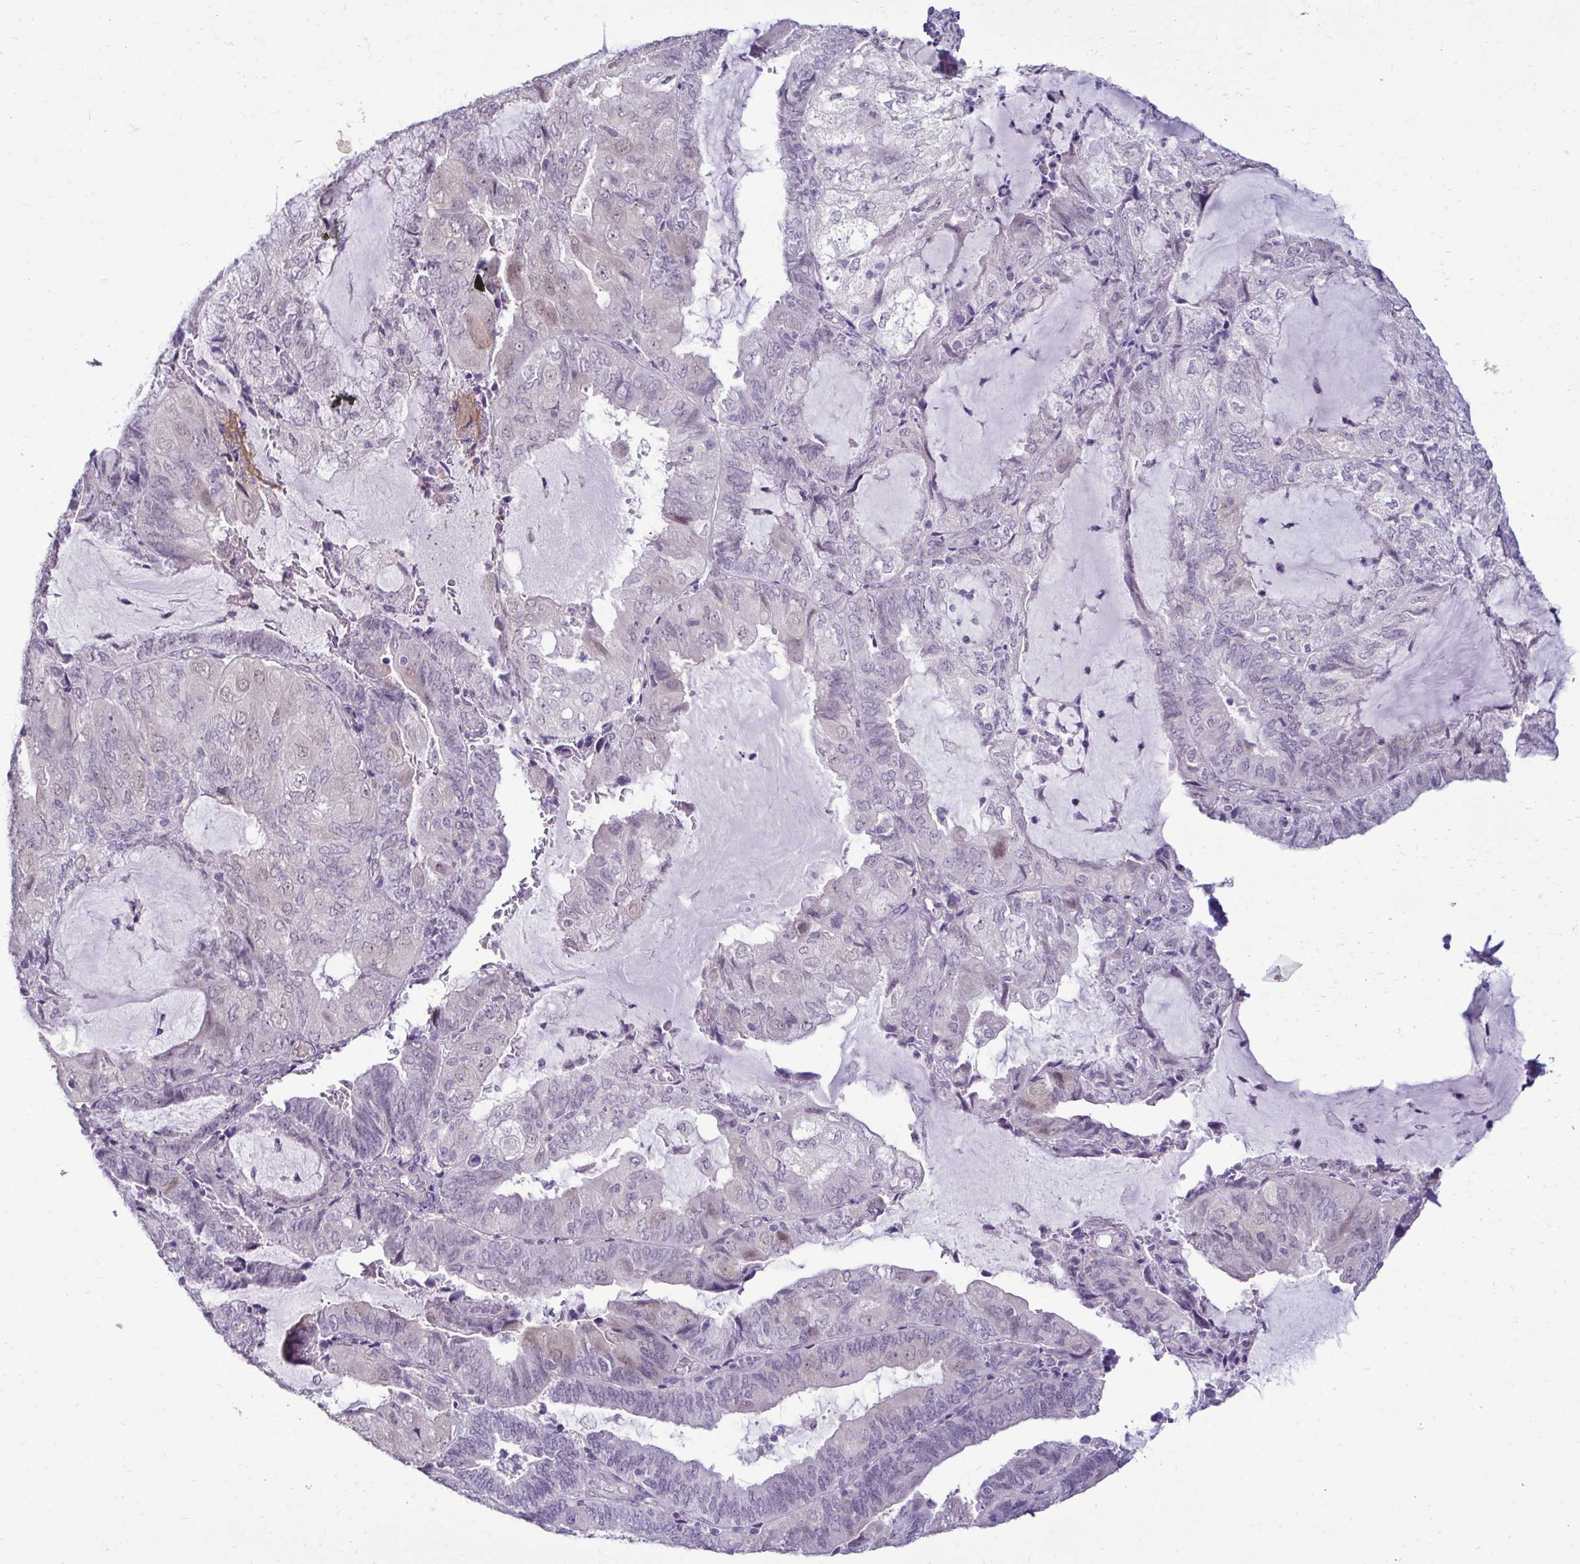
{"staining": {"intensity": "negative", "quantity": "none", "location": "none"}, "tissue": "endometrial cancer", "cell_type": "Tumor cells", "image_type": "cancer", "snomed": [{"axis": "morphology", "description": "Adenocarcinoma, NOS"}, {"axis": "topography", "description": "Endometrium"}], "caption": "The image reveals no significant expression in tumor cells of endometrial cancer.", "gene": "SLC30A3", "patient": {"sex": "female", "age": 81}}